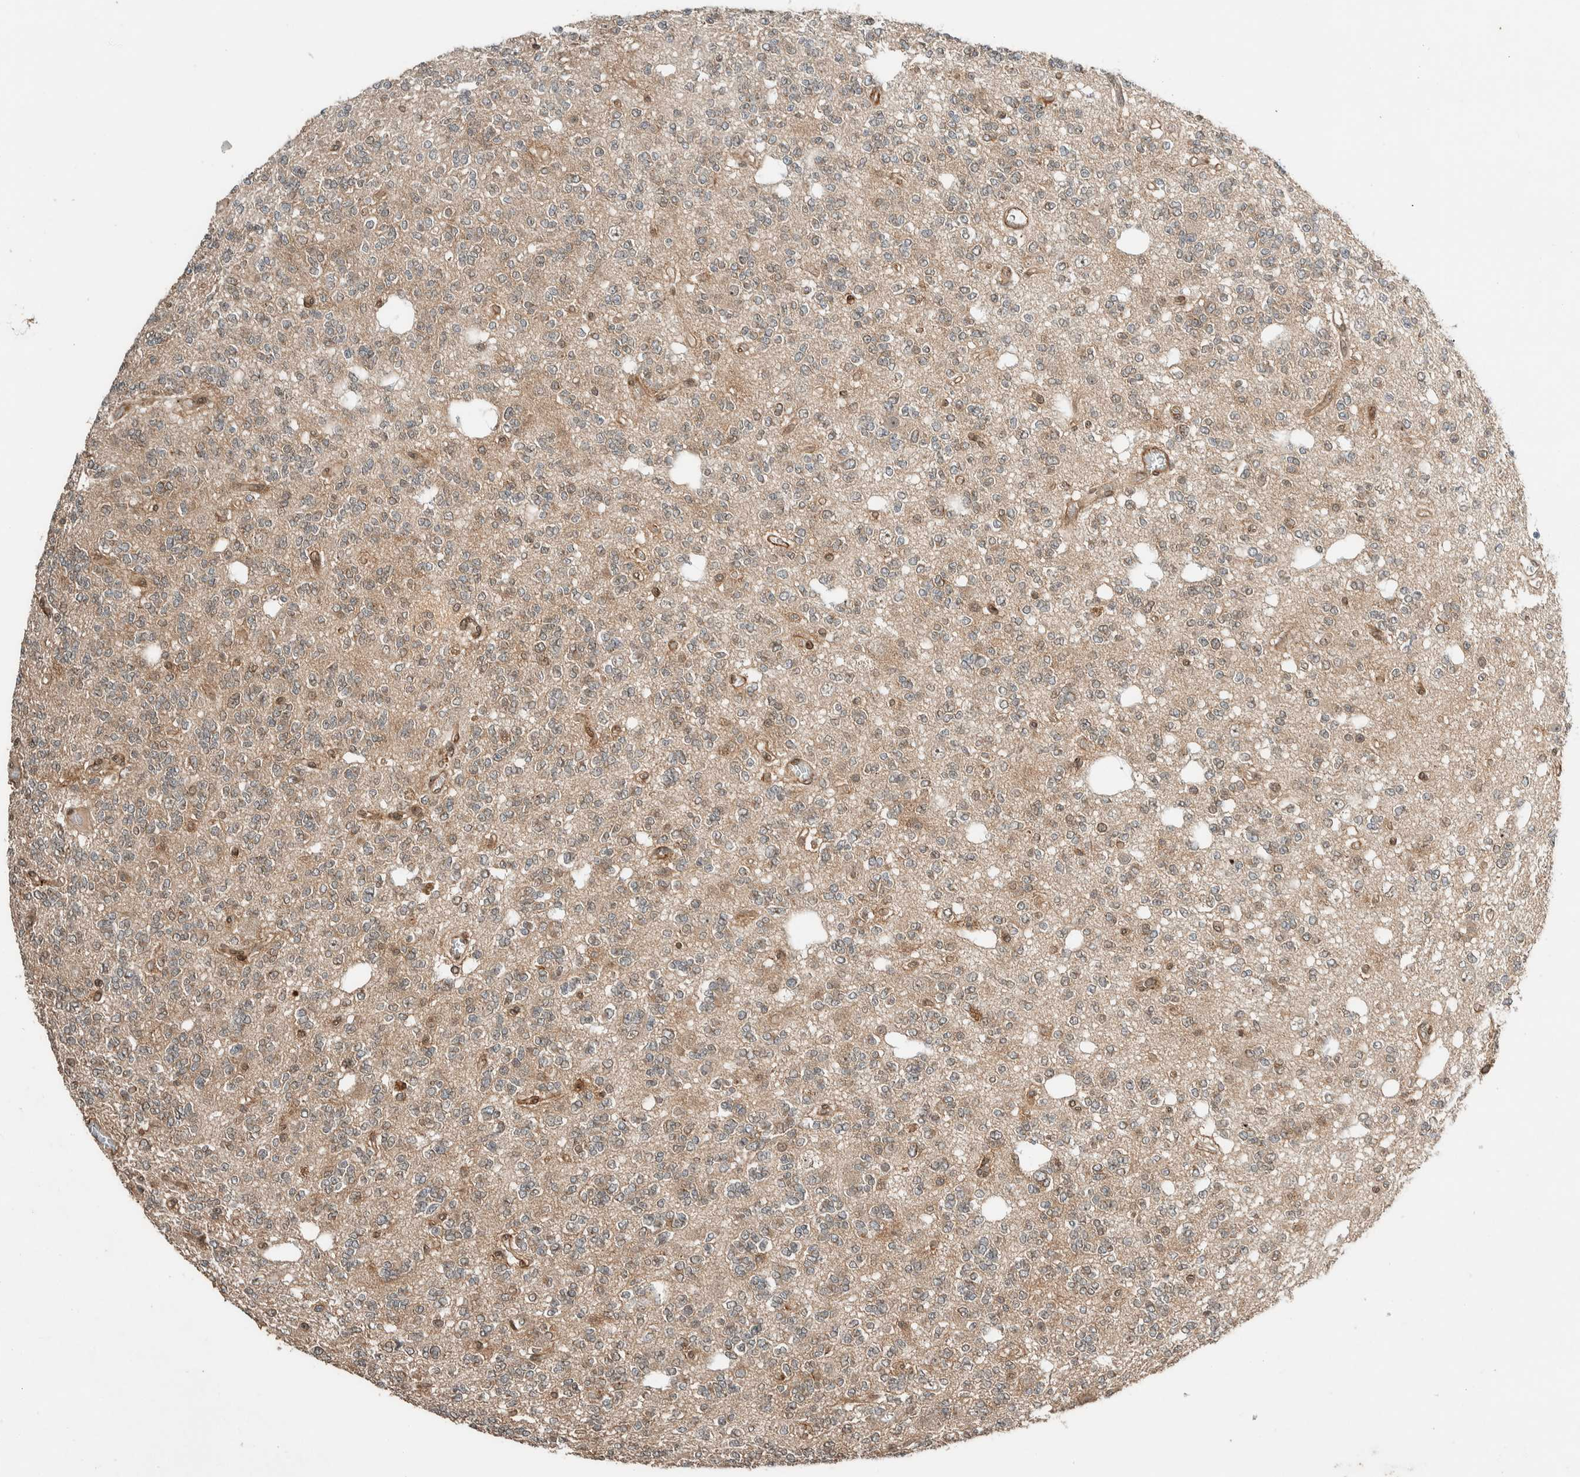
{"staining": {"intensity": "weak", "quantity": "<25%", "location": "cytoplasmic/membranous,nuclear"}, "tissue": "glioma", "cell_type": "Tumor cells", "image_type": "cancer", "snomed": [{"axis": "morphology", "description": "Glioma, malignant, Low grade"}, {"axis": "topography", "description": "Brain"}], "caption": "Immunohistochemical staining of human glioma displays no significant positivity in tumor cells.", "gene": "STXBP4", "patient": {"sex": "male", "age": 38}}